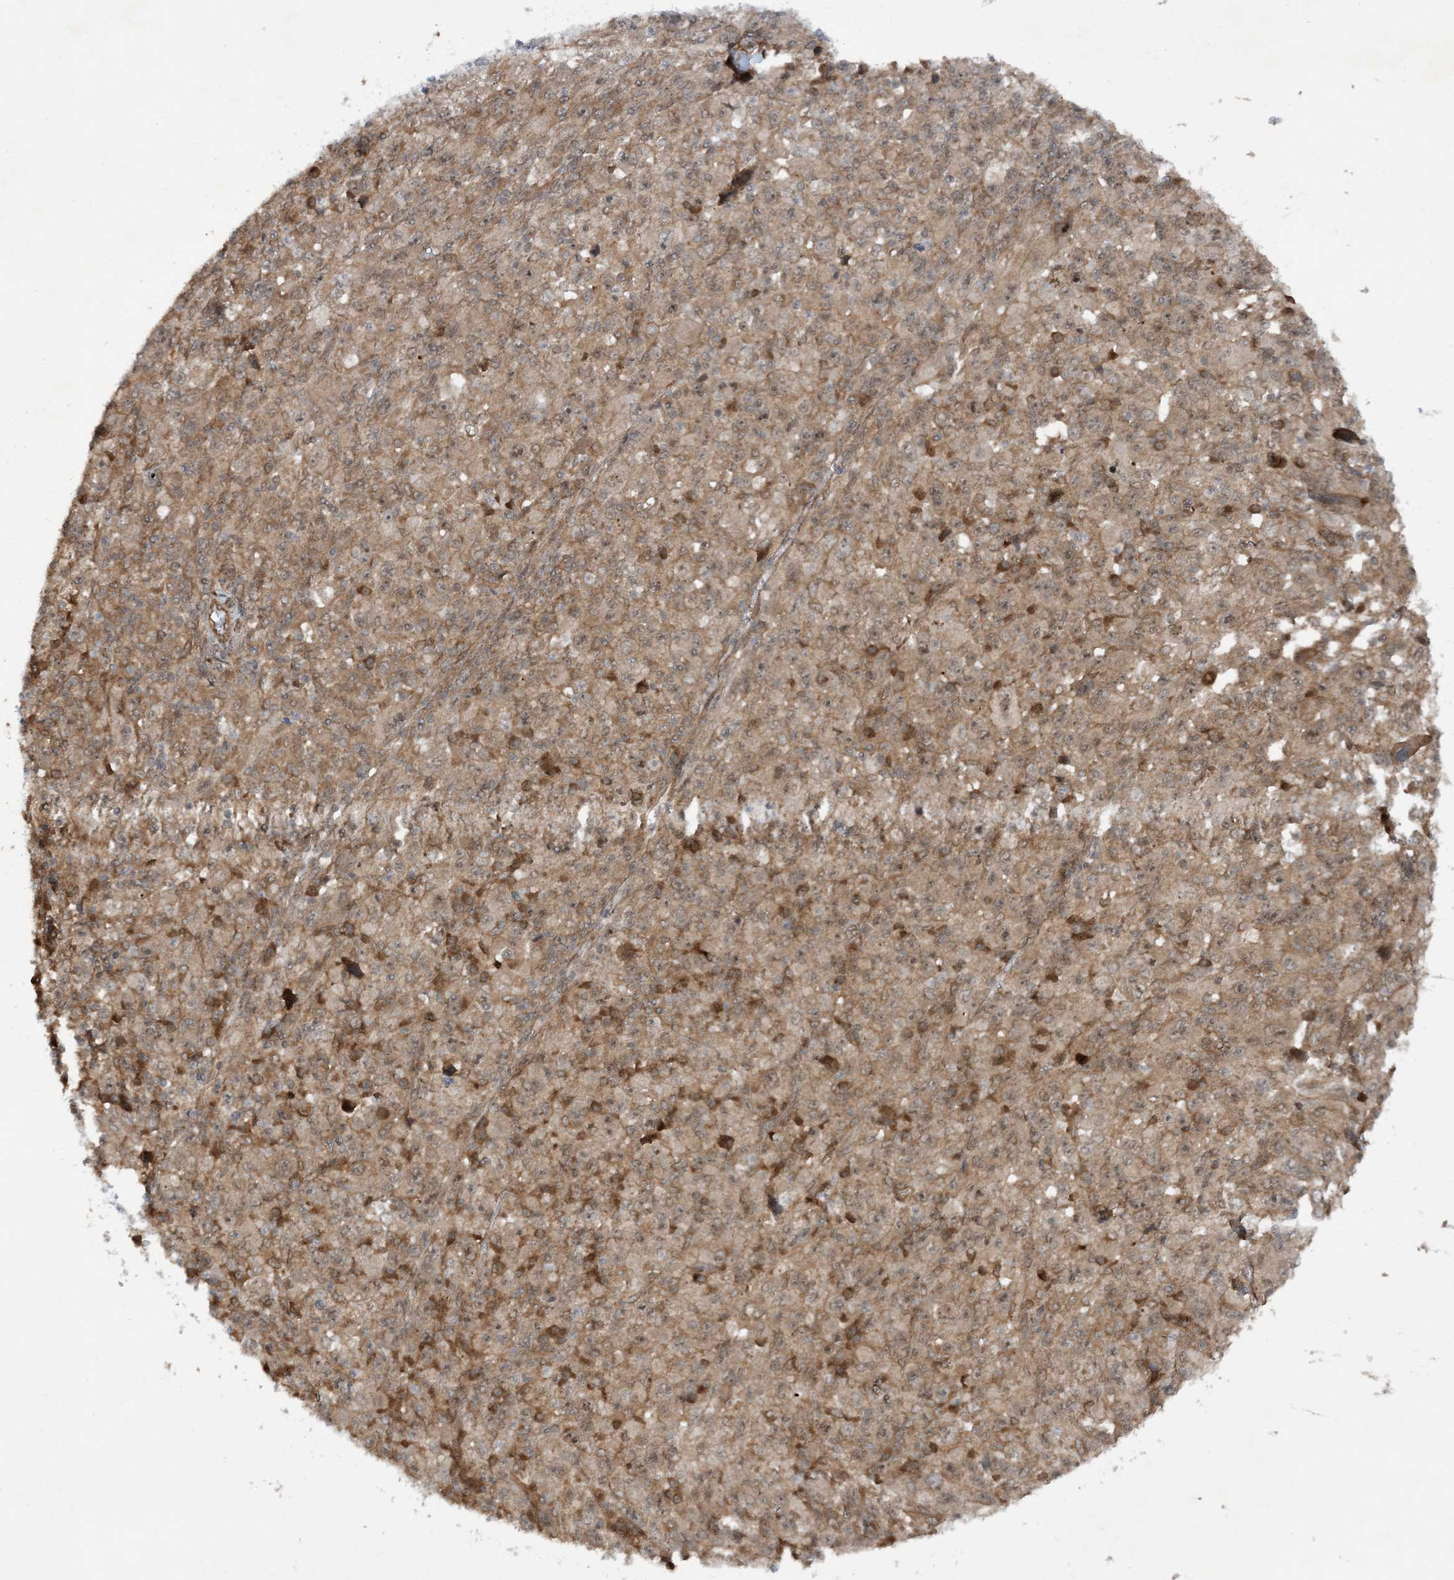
{"staining": {"intensity": "weak", "quantity": ">75%", "location": "cytoplasmic/membranous"}, "tissue": "melanoma", "cell_type": "Tumor cells", "image_type": "cancer", "snomed": [{"axis": "morphology", "description": "Malignant melanoma, Metastatic site"}, {"axis": "topography", "description": "Skin"}], "caption": "Protein expression analysis of malignant melanoma (metastatic site) reveals weak cytoplasmic/membranous staining in approximately >75% of tumor cells.", "gene": "HEMK1", "patient": {"sex": "female", "age": 56}}